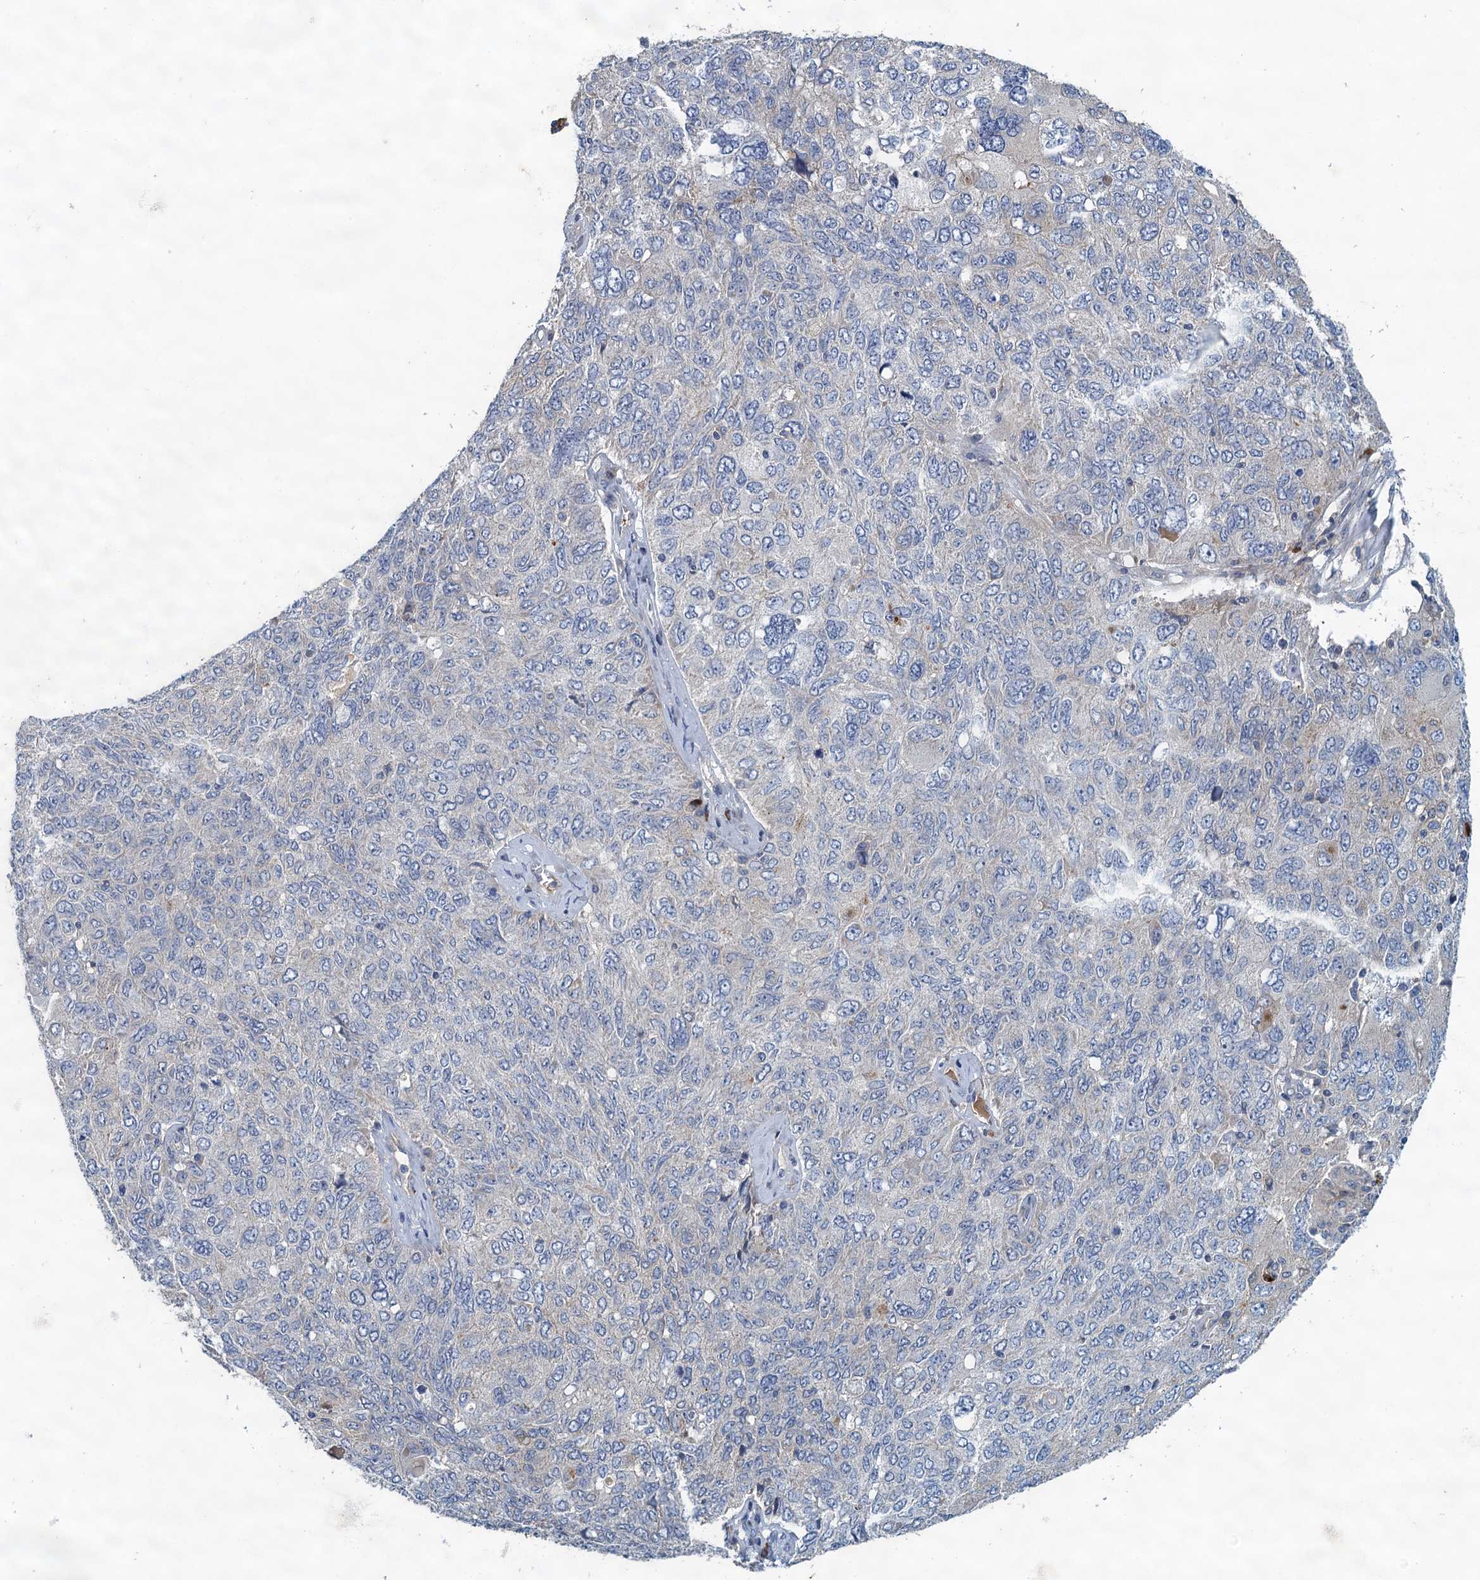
{"staining": {"intensity": "negative", "quantity": "none", "location": "none"}, "tissue": "ovarian cancer", "cell_type": "Tumor cells", "image_type": "cancer", "snomed": [{"axis": "morphology", "description": "Carcinoma, endometroid"}, {"axis": "topography", "description": "Ovary"}], "caption": "Protein analysis of ovarian cancer (endometroid carcinoma) reveals no significant positivity in tumor cells.", "gene": "TPCN1", "patient": {"sex": "female", "age": 62}}